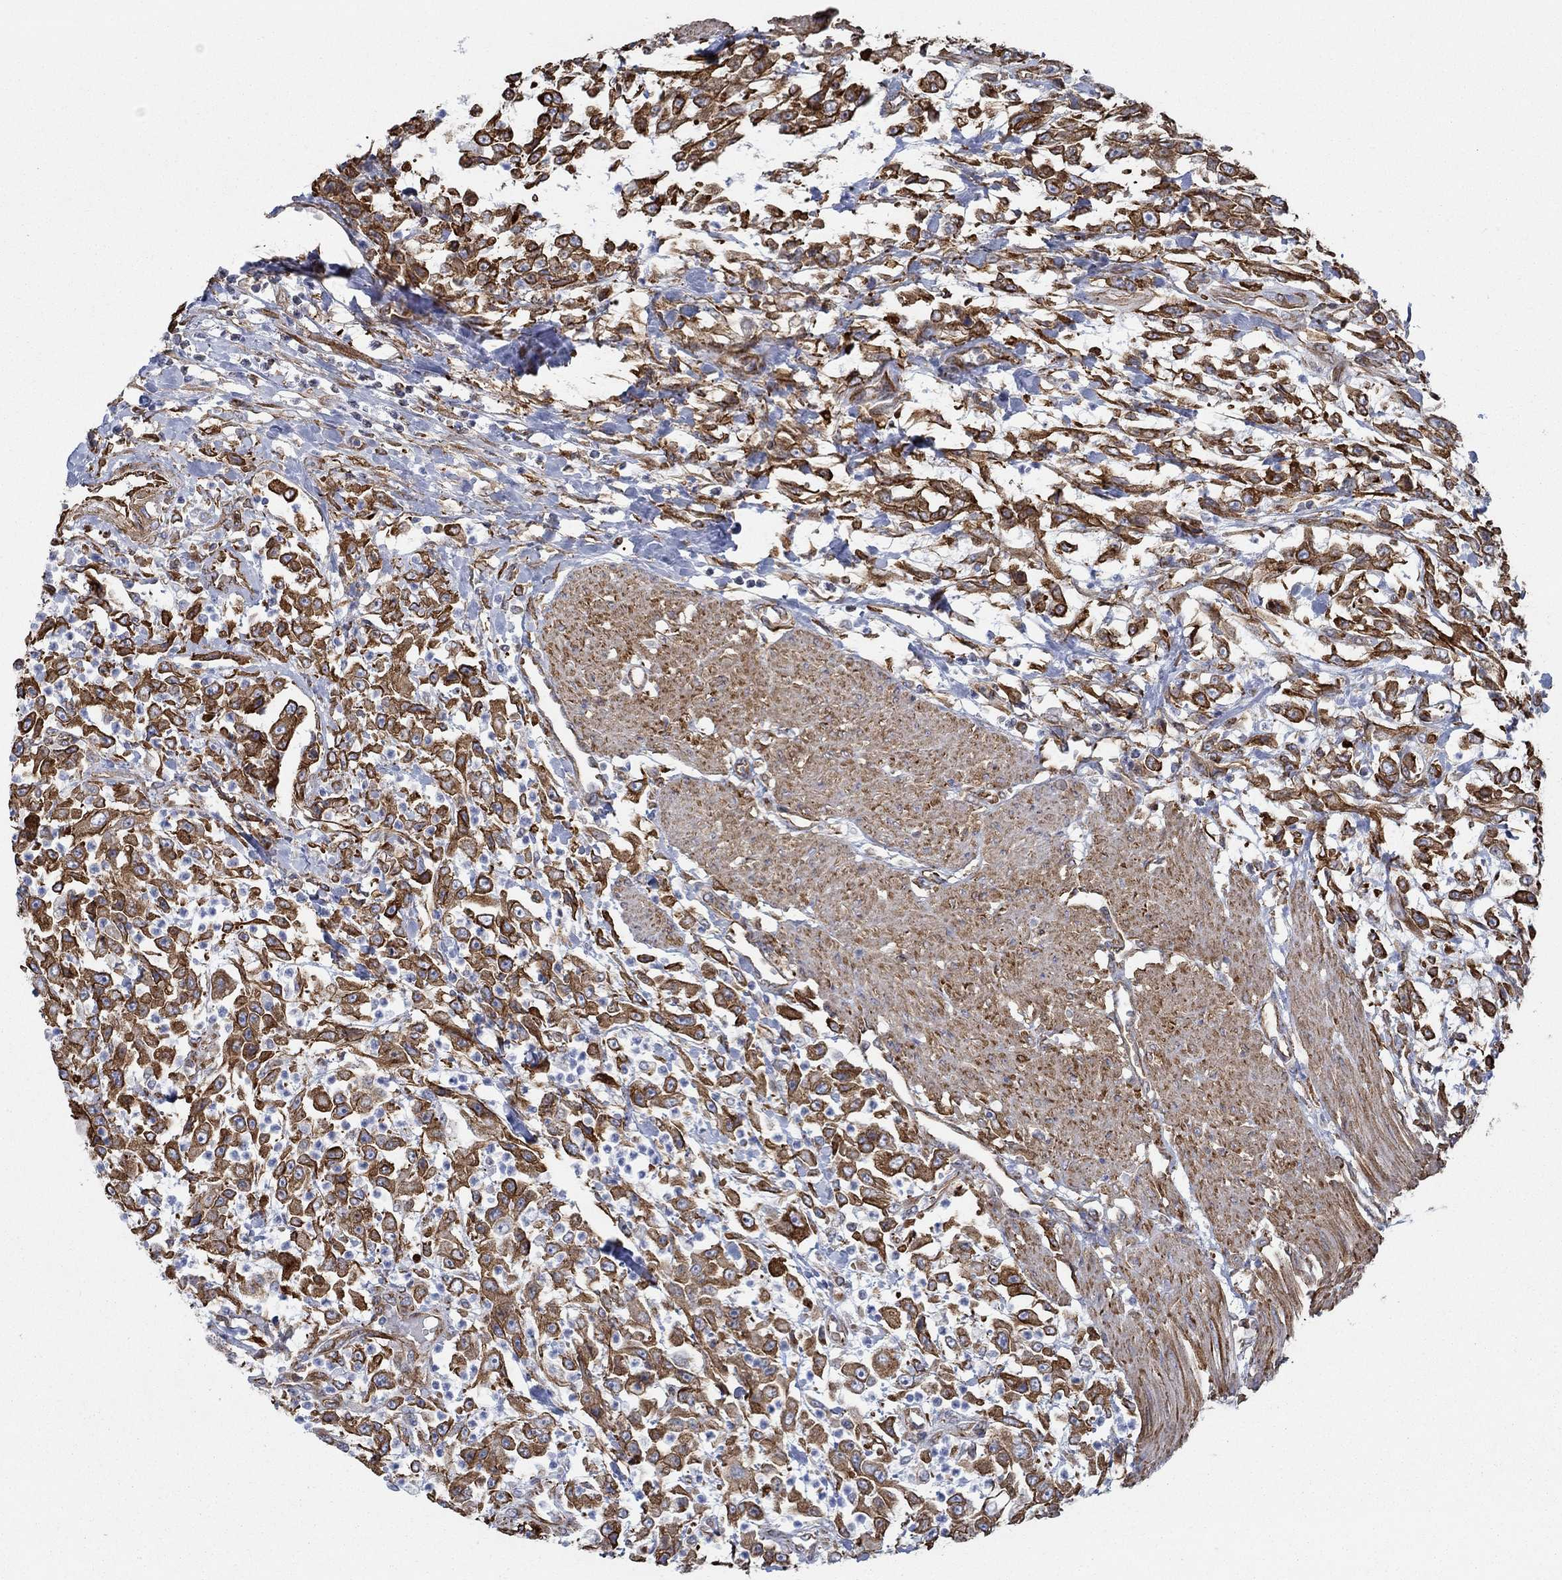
{"staining": {"intensity": "strong", "quantity": "25%-75%", "location": "cytoplasmic/membranous"}, "tissue": "urothelial cancer", "cell_type": "Tumor cells", "image_type": "cancer", "snomed": [{"axis": "morphology", "description": "Urothelial carcinoma, High grade"}, {"axis": "topography", "description": "Urinary bladder"}], "caption": "Brown immunohistochemical staining in high-grade urothelial carcinoma shows strong cytoplasmic/membranous positivity in about 25%-75% of tumor cells. (Brightfield microscopy of DAB IHC at high magnification).", "gene": "STC2", "patient": {"sex": "male", "age": 46}}